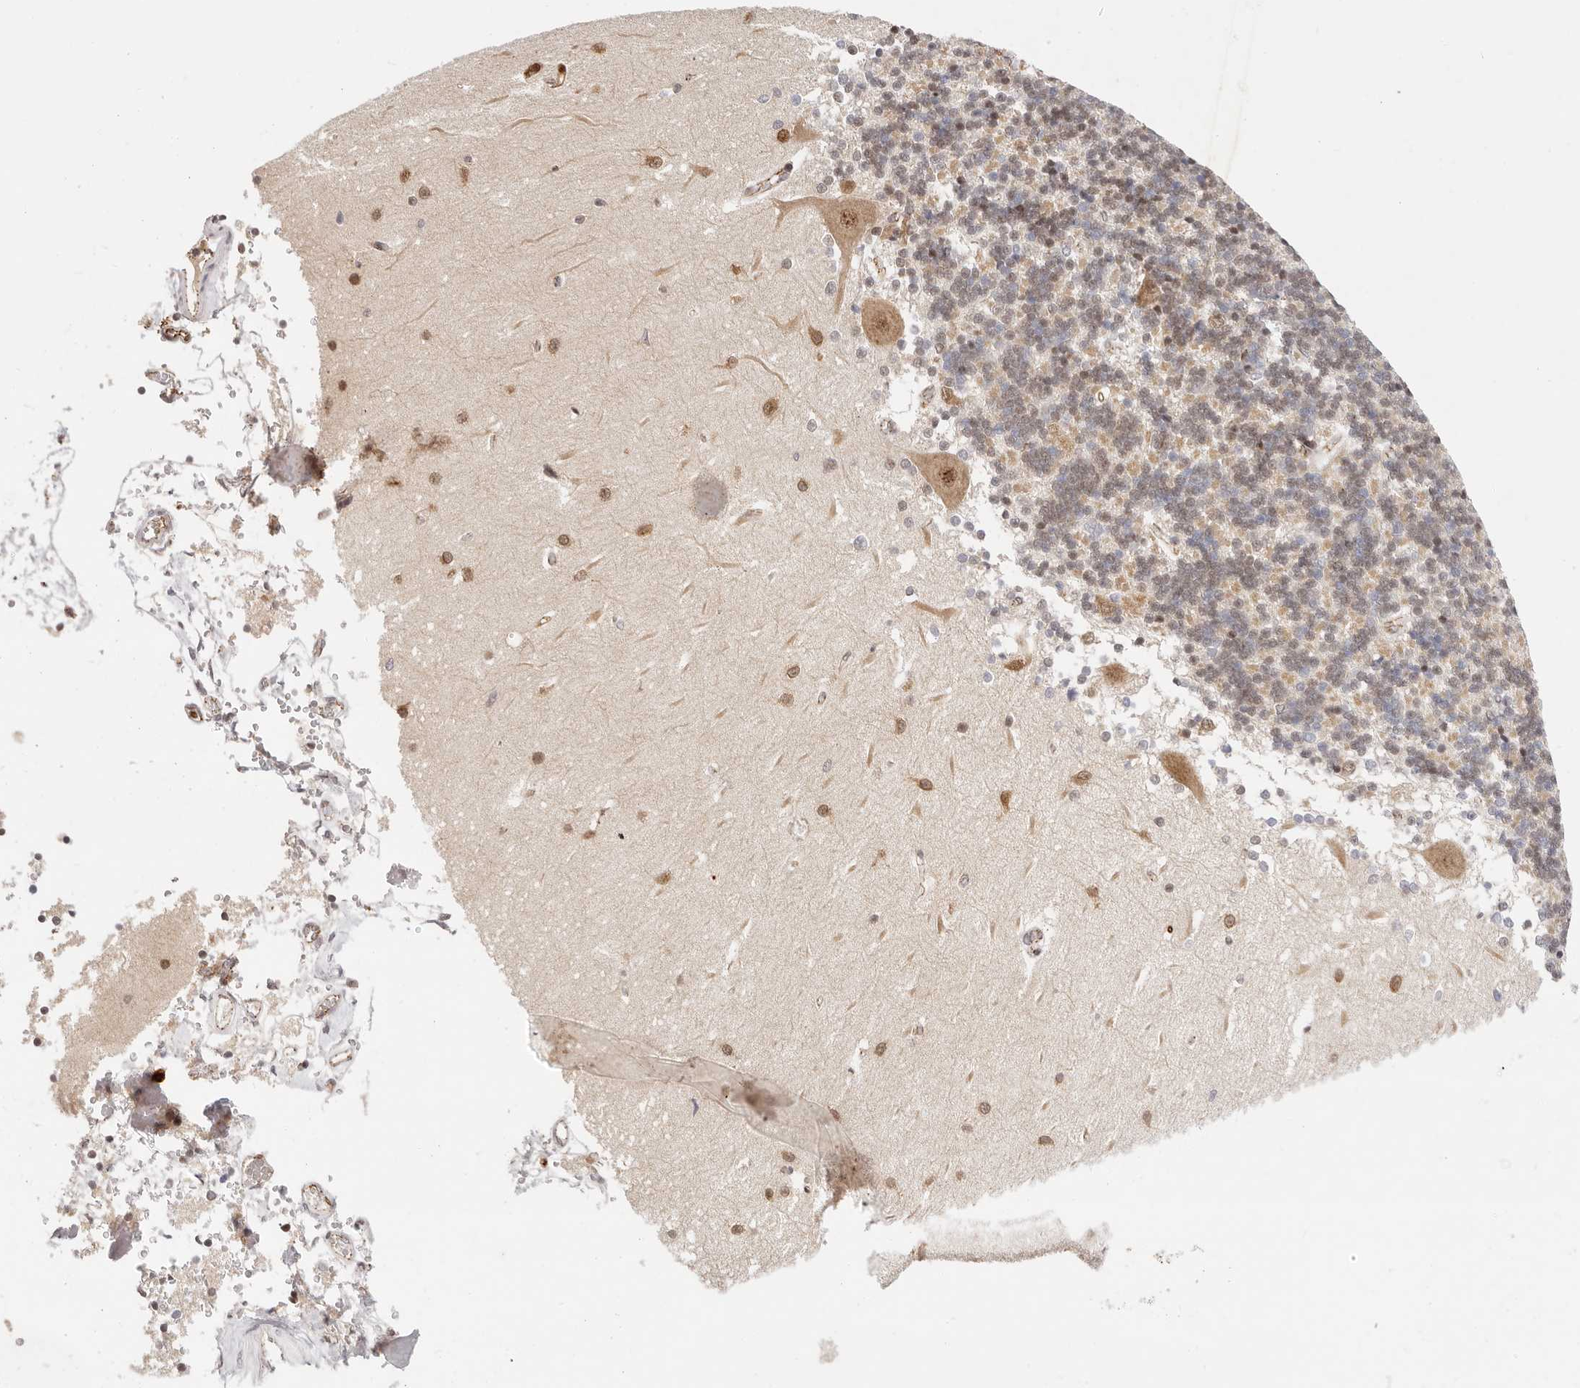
{"staining": {"intensity": "negative", "quantity": "none", "location": "none"}, "tissue": "cerebellum", "cell_type": "Cells in granular layer", "image_type": "normal", "snomed": [{"axis": "morphology", "description": "Normal tissue, NOS"}, {"axis": "topography", "description": "Cerebellum"}], "caption": "An IHC image of unremarkable cerebellum is shown. There is no staining in cells in granular layer of cerebellum. (Immunohistochemistry, brightfield microscopy, high magnification).", "gene": "AFDN", "patient": {"sex": "male", "age": 37}}